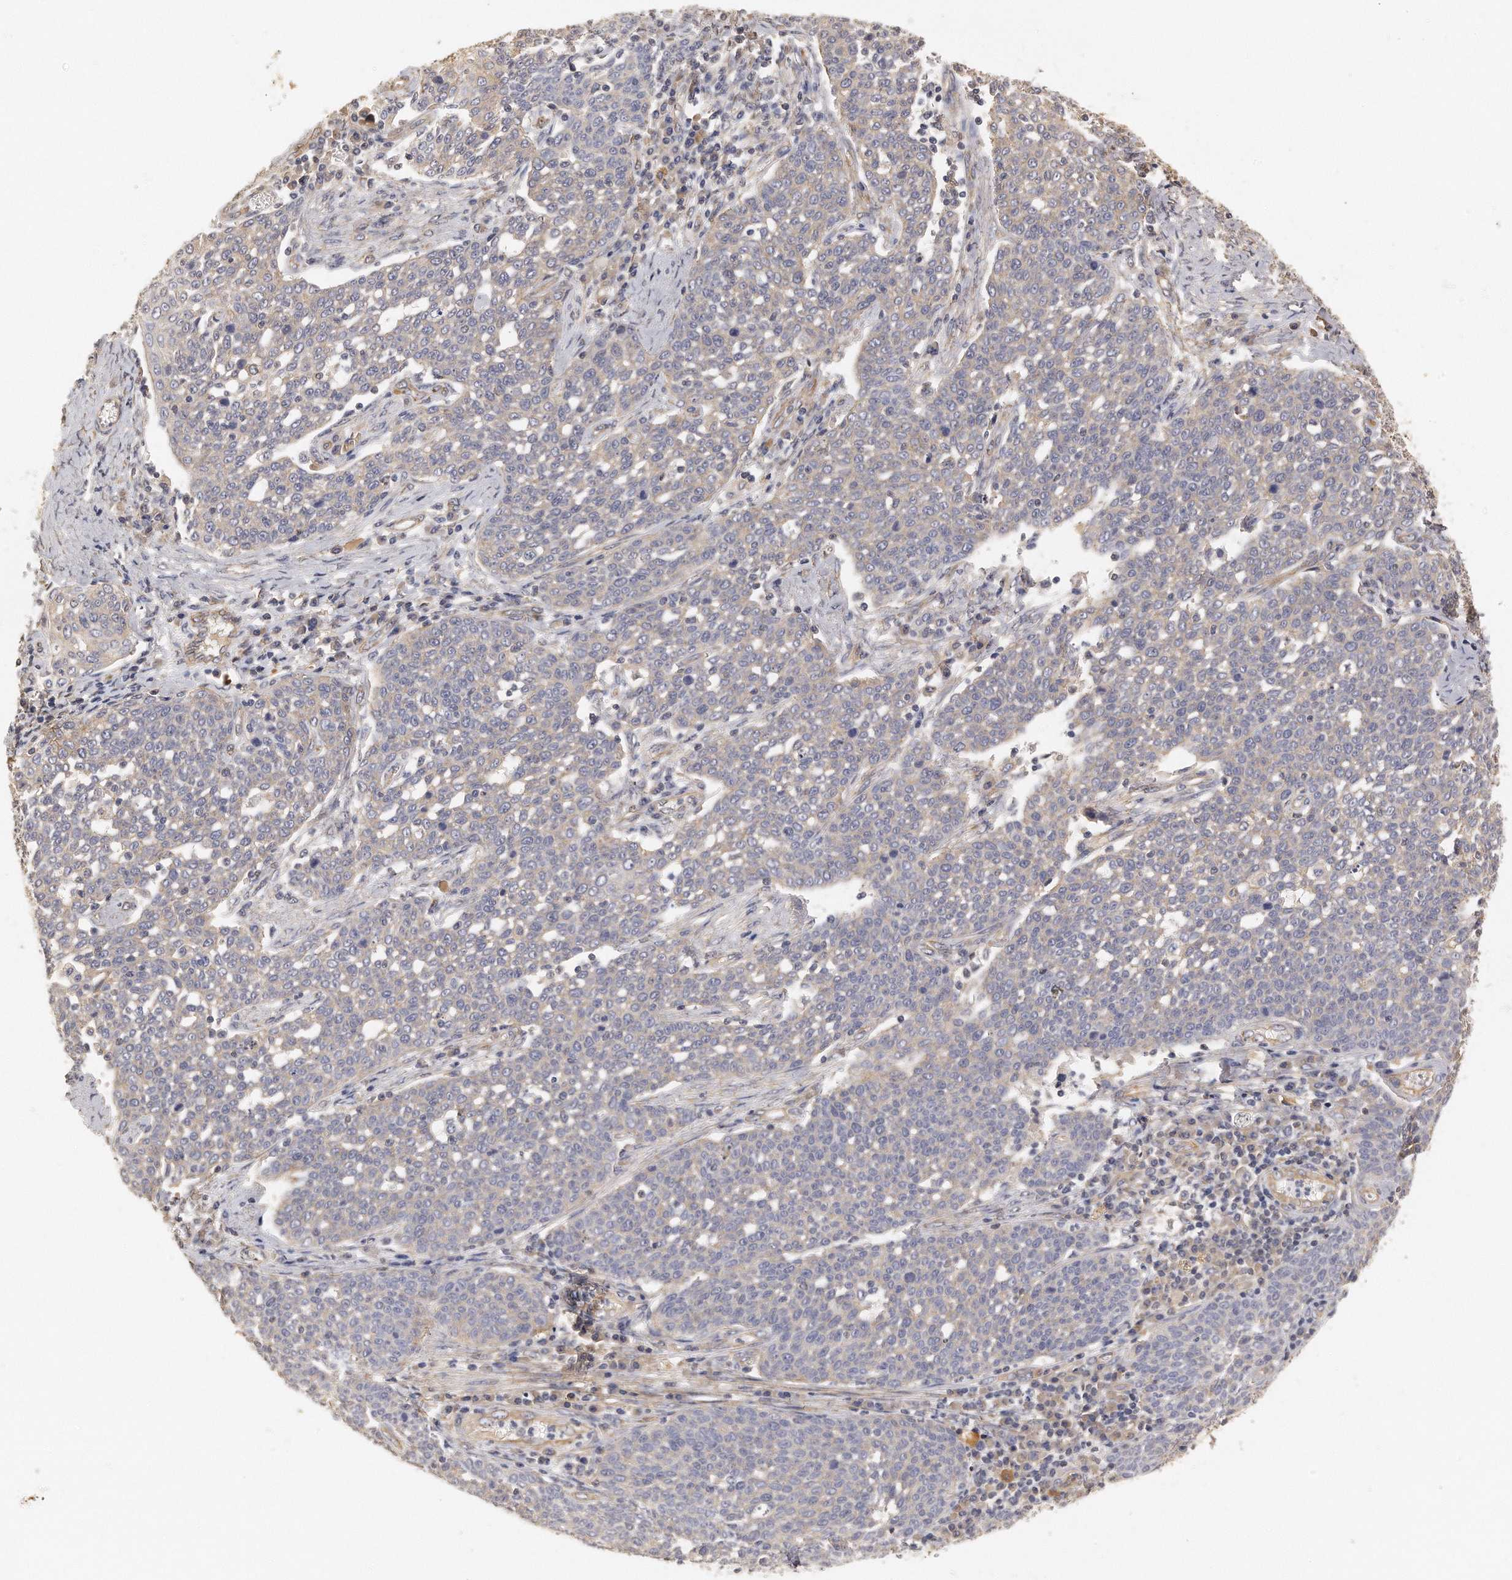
{"staining": {"intensity": "negative", "quantity": "none", "location": "none"}, "tissue": "cervical cancer", "cell_type": "Tumor cells", "image_type": "cancer", "snomed": [{"axis": "morphology", "description": "Squamous cell carcinoma, NOS"}, {"axis": "topography", "description": "Cervix"}], "caption": "Immunohistochemistry (IHC) histopathology image of squamous cell carcinoma (cervical) stained for a protein (brown), which demonstrates no positivity in tumor cells.", "gene": "CHST7", "patient": {"sex": "female", "age": 34}}